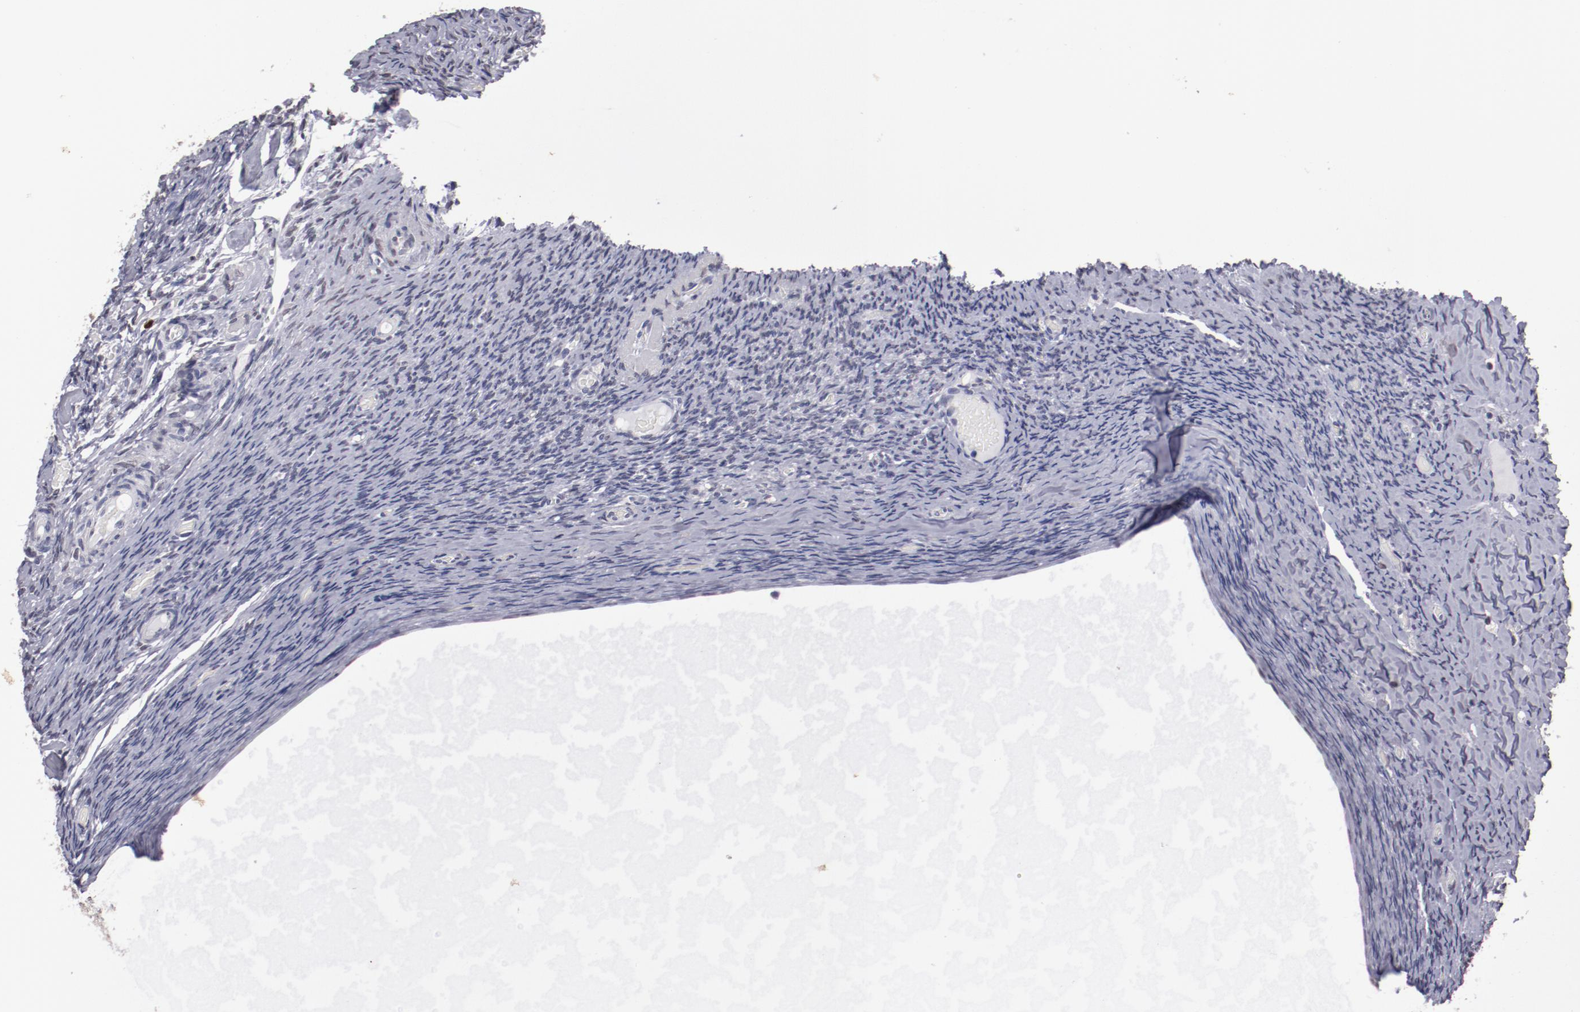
{"staining": {"intensity": "negative", "quantity": "none", "location": "none"}, "tissue": "ovary", "cell_type": "Follicle cells", "image_type": "normal", "snomed": [{"axis": "morphology", "description": "Normal tissue, NOS"}, {"axis": "topography", "description": "Ovary"}], "caption": "IHC histopathology image of unremarkable ovary stained for a protein (brown), which shows no positivity in follicle cells.", "gene": "IRF4", "patient": {"sex": "female", "age": 60}}